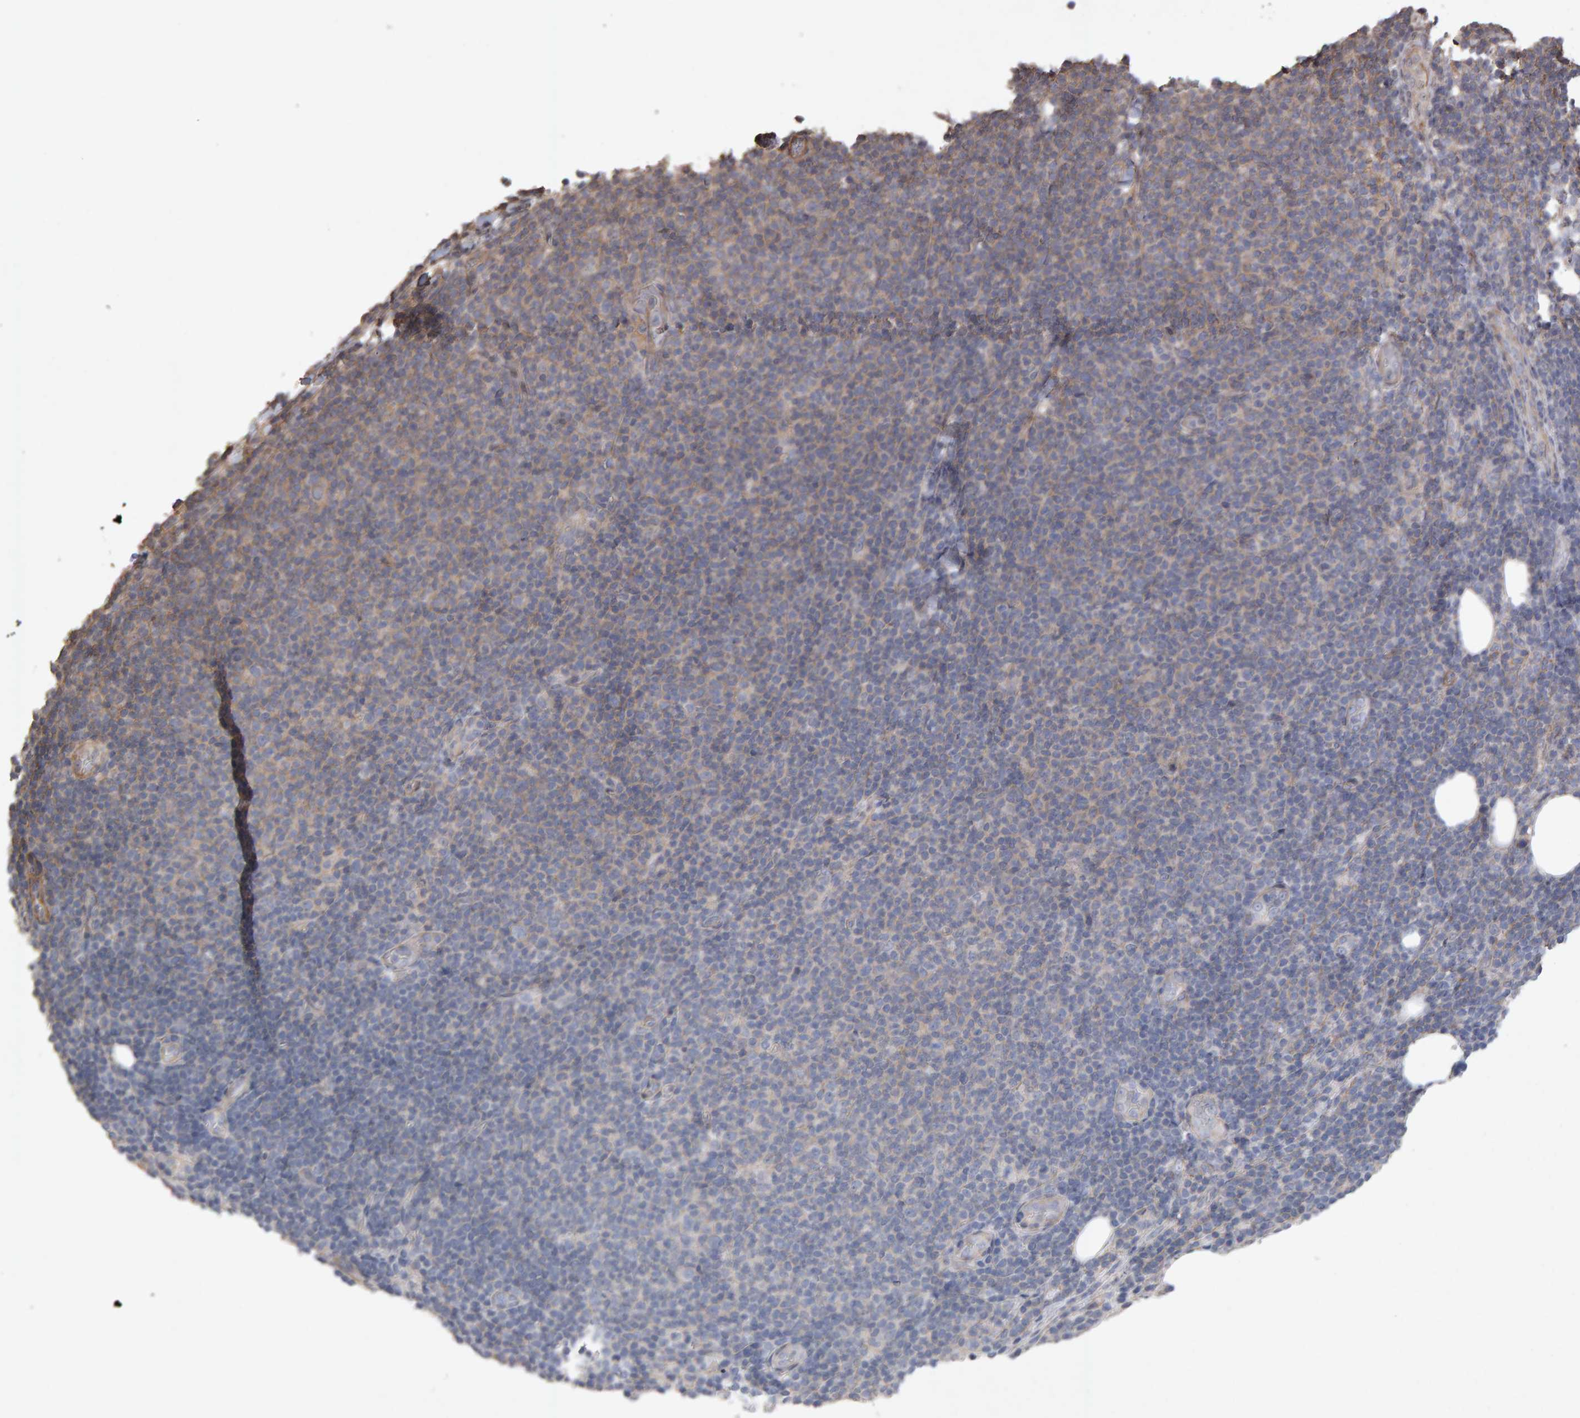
{"staining": {"intensity": "weak", "quantity": "<25%", "location": "cytoplasmic/membranous"}, "tissue": "lymphoma", "cell_type": "Tumor cells", "image_type": "cancer", "snomed": [{"axis": "morphology", "description": "Malignant lymphoma, non-Hodgkin's type, Low grade"}, {"axis": "topography", "description": "Lymph node"}], "caption": "A micrograph of lymphoma stained for a protein shows no brown staining in tumor cells. Brightfield microscopy of IHC stained with DAB (3,3'-diaminobenzidine) (brown) and hematoxylin (blue), captured at high magnification.", "gene": "SCRIB", "patient": {"sex": "male", "age": 66}}